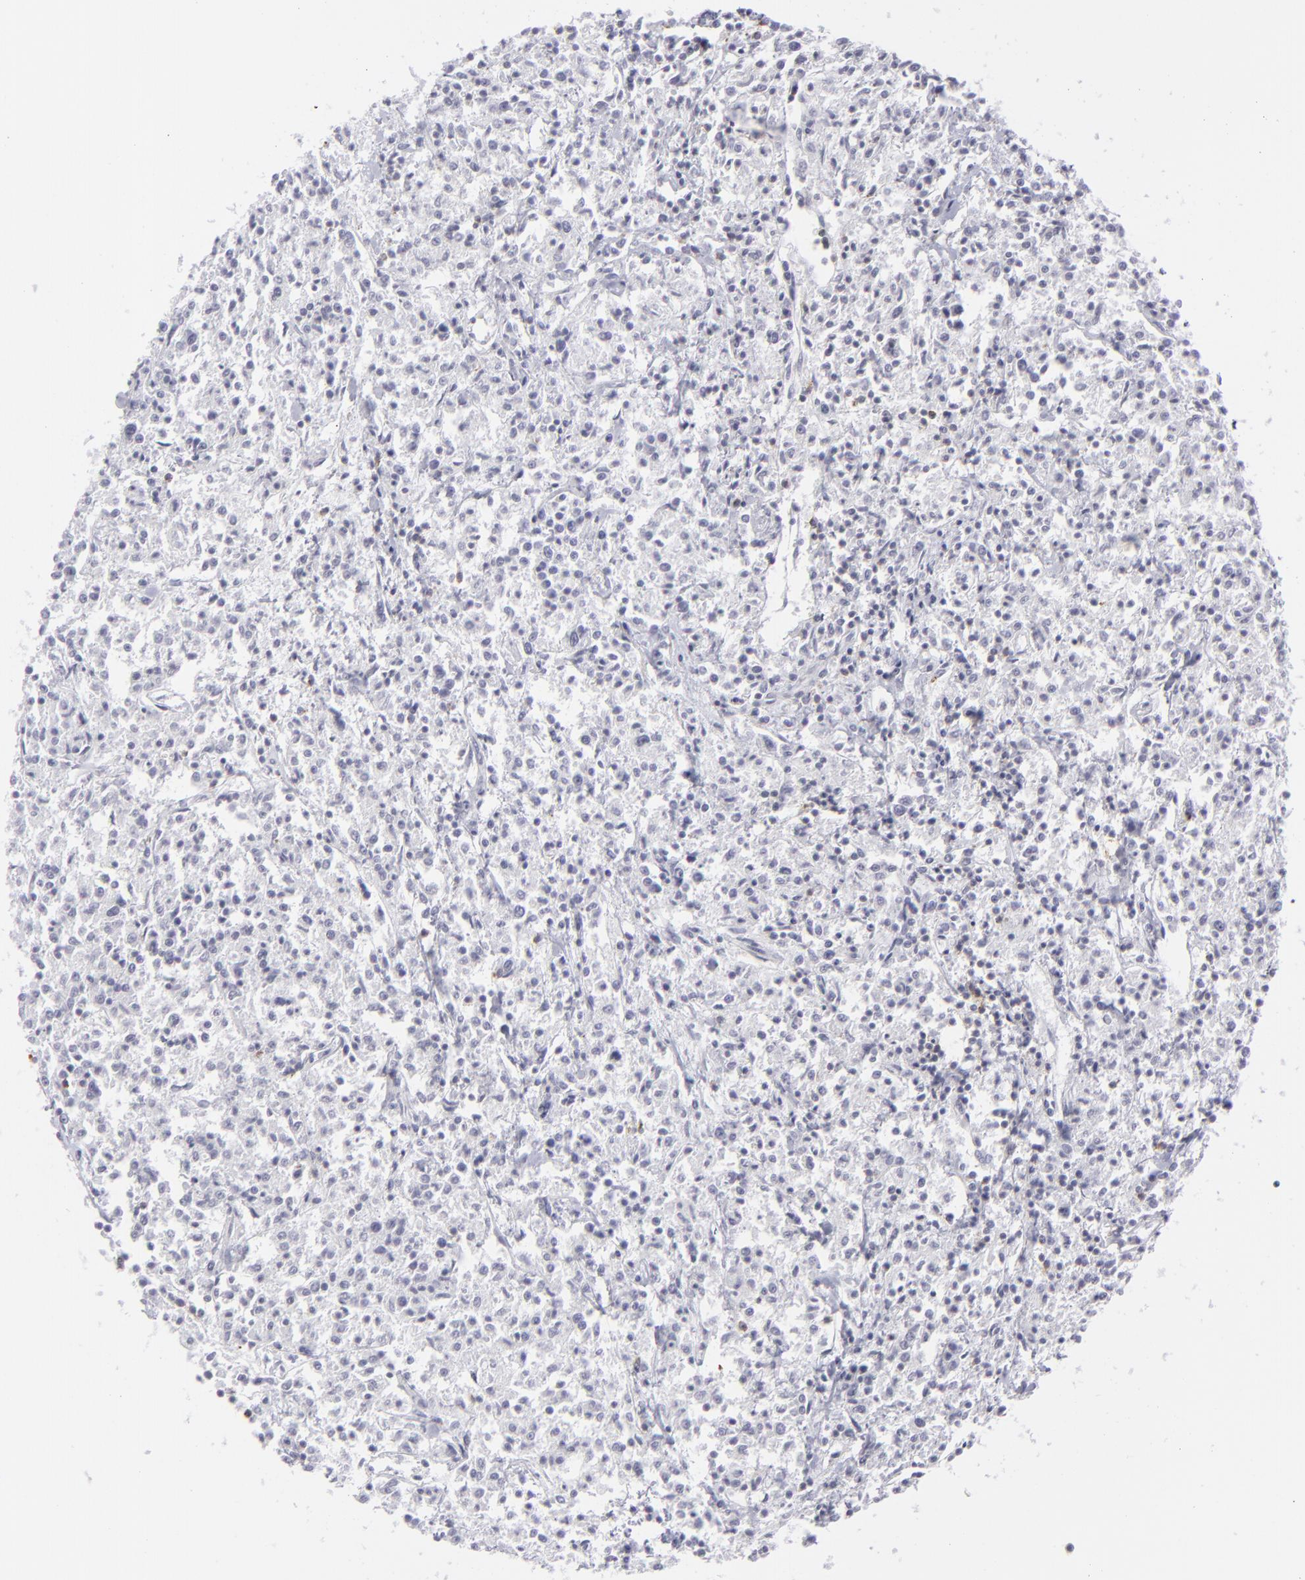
{"staining": {"intensity": "negative", "quantity": "none", "location": "none"}, "tissue": "lymphoma", "cell_type": "Tumor cells", "image_type": "cancer", "snomed": [{"axis": "morphology", "description": "Malignant lymphoma, non-Hodgkin's type, Low grade"}, {"axis": "topography", "description": "Small intestine"}], "caption": "This is a photomicrograph of IHC staining of malignant lymphoma, non-Hodgkin's type (low-grade), which shows no staining in tumor cells.", "gene": "CD7", "patient": {"sex": "female", "age": 59}}